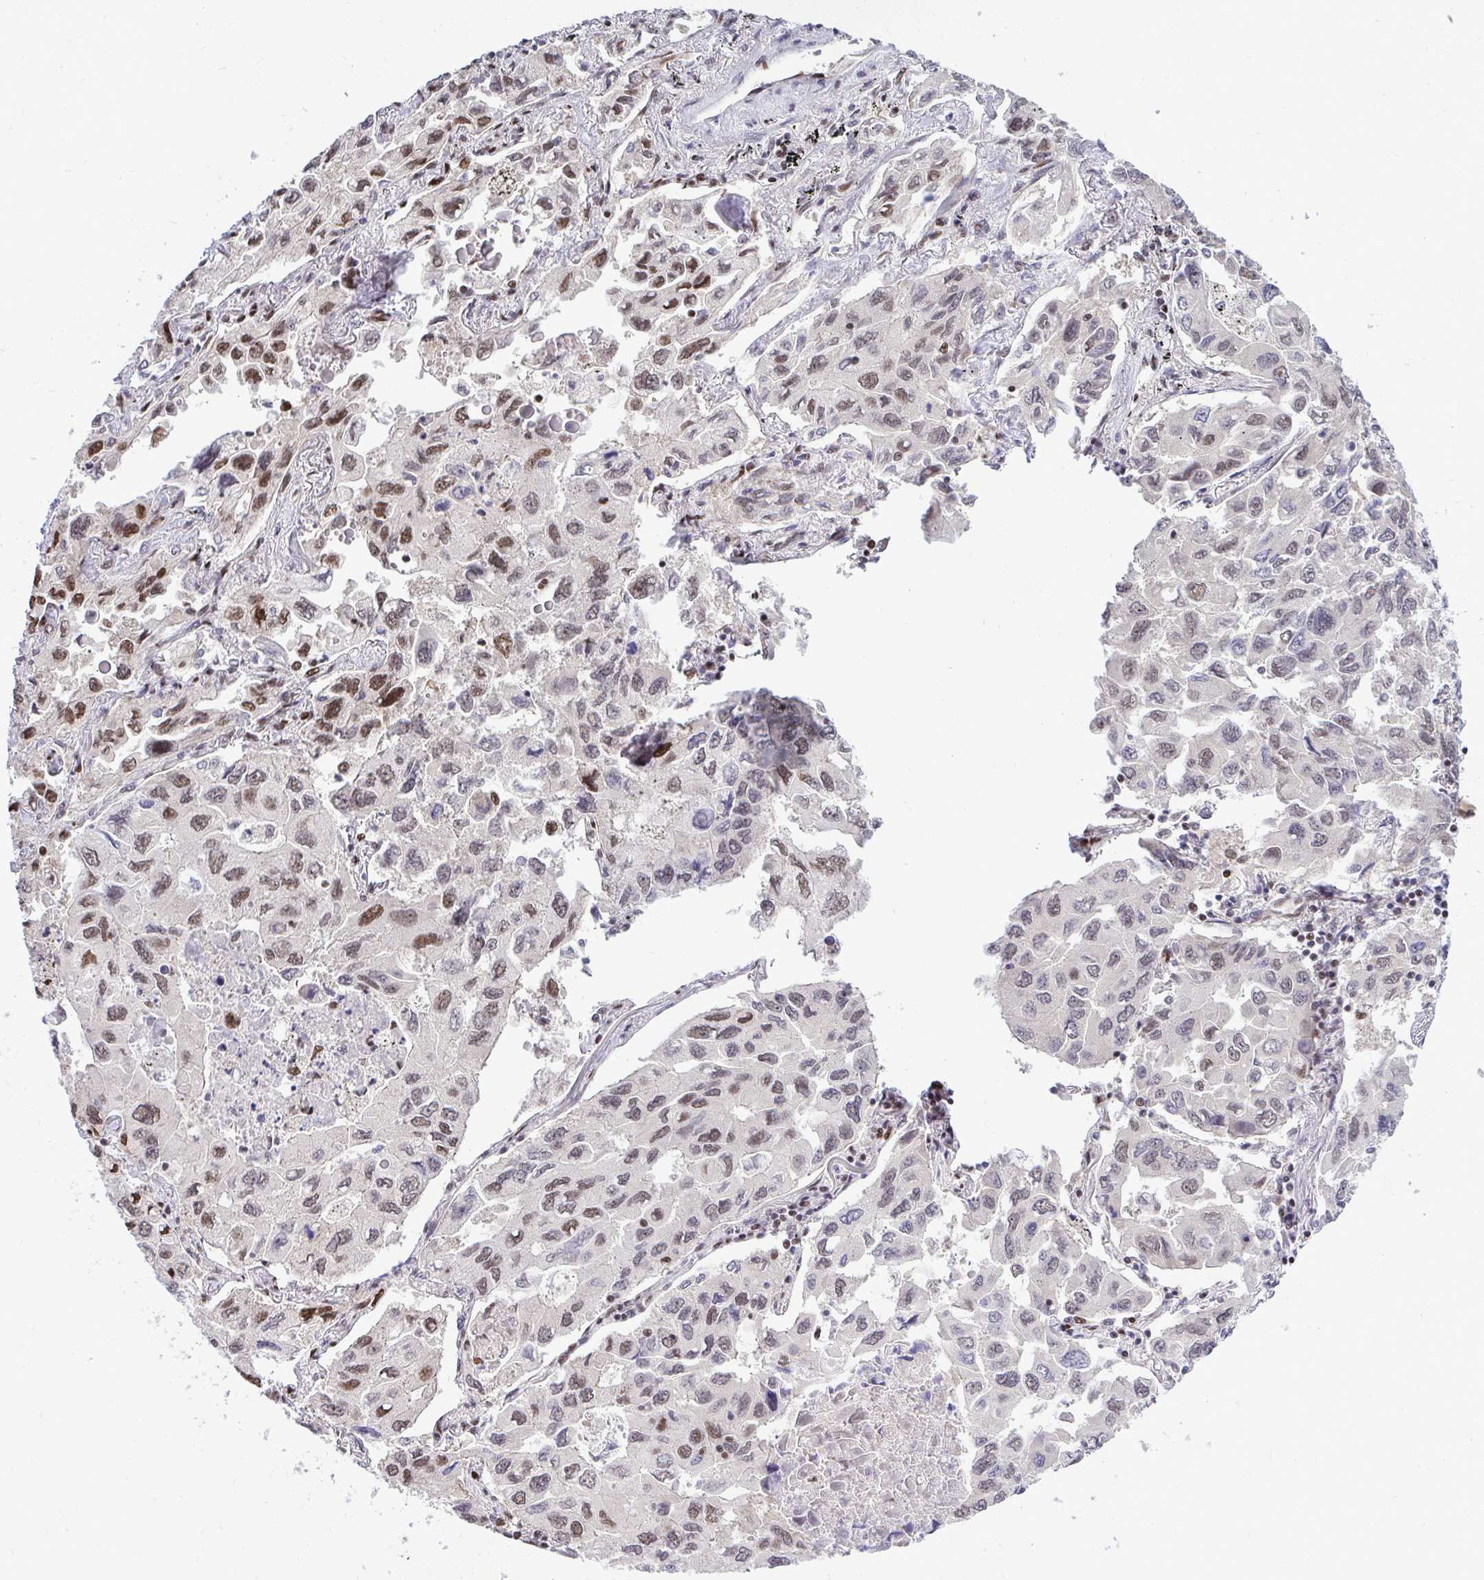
{"staining": {"intensity": "moderate", "quantity": "25%-75%", "location": "nuclear"}, "tissue": "lung cancer", "cell_type": "Tumor cells", "image_type": "cancer", "snomed": [{"axis": "morphology", "description": "Adenocarcinoma, NOS"}, {"axis": "topography", "description": "Lung"}], "caption": "Lung cancer (adenocarcinoma) stained for a protein (brown) shows moderate nuclear positive expression in approximately 25%-75% of tumor cells.", "gene": "PIGY", "patient": {"sex": "male", "age": 64}}